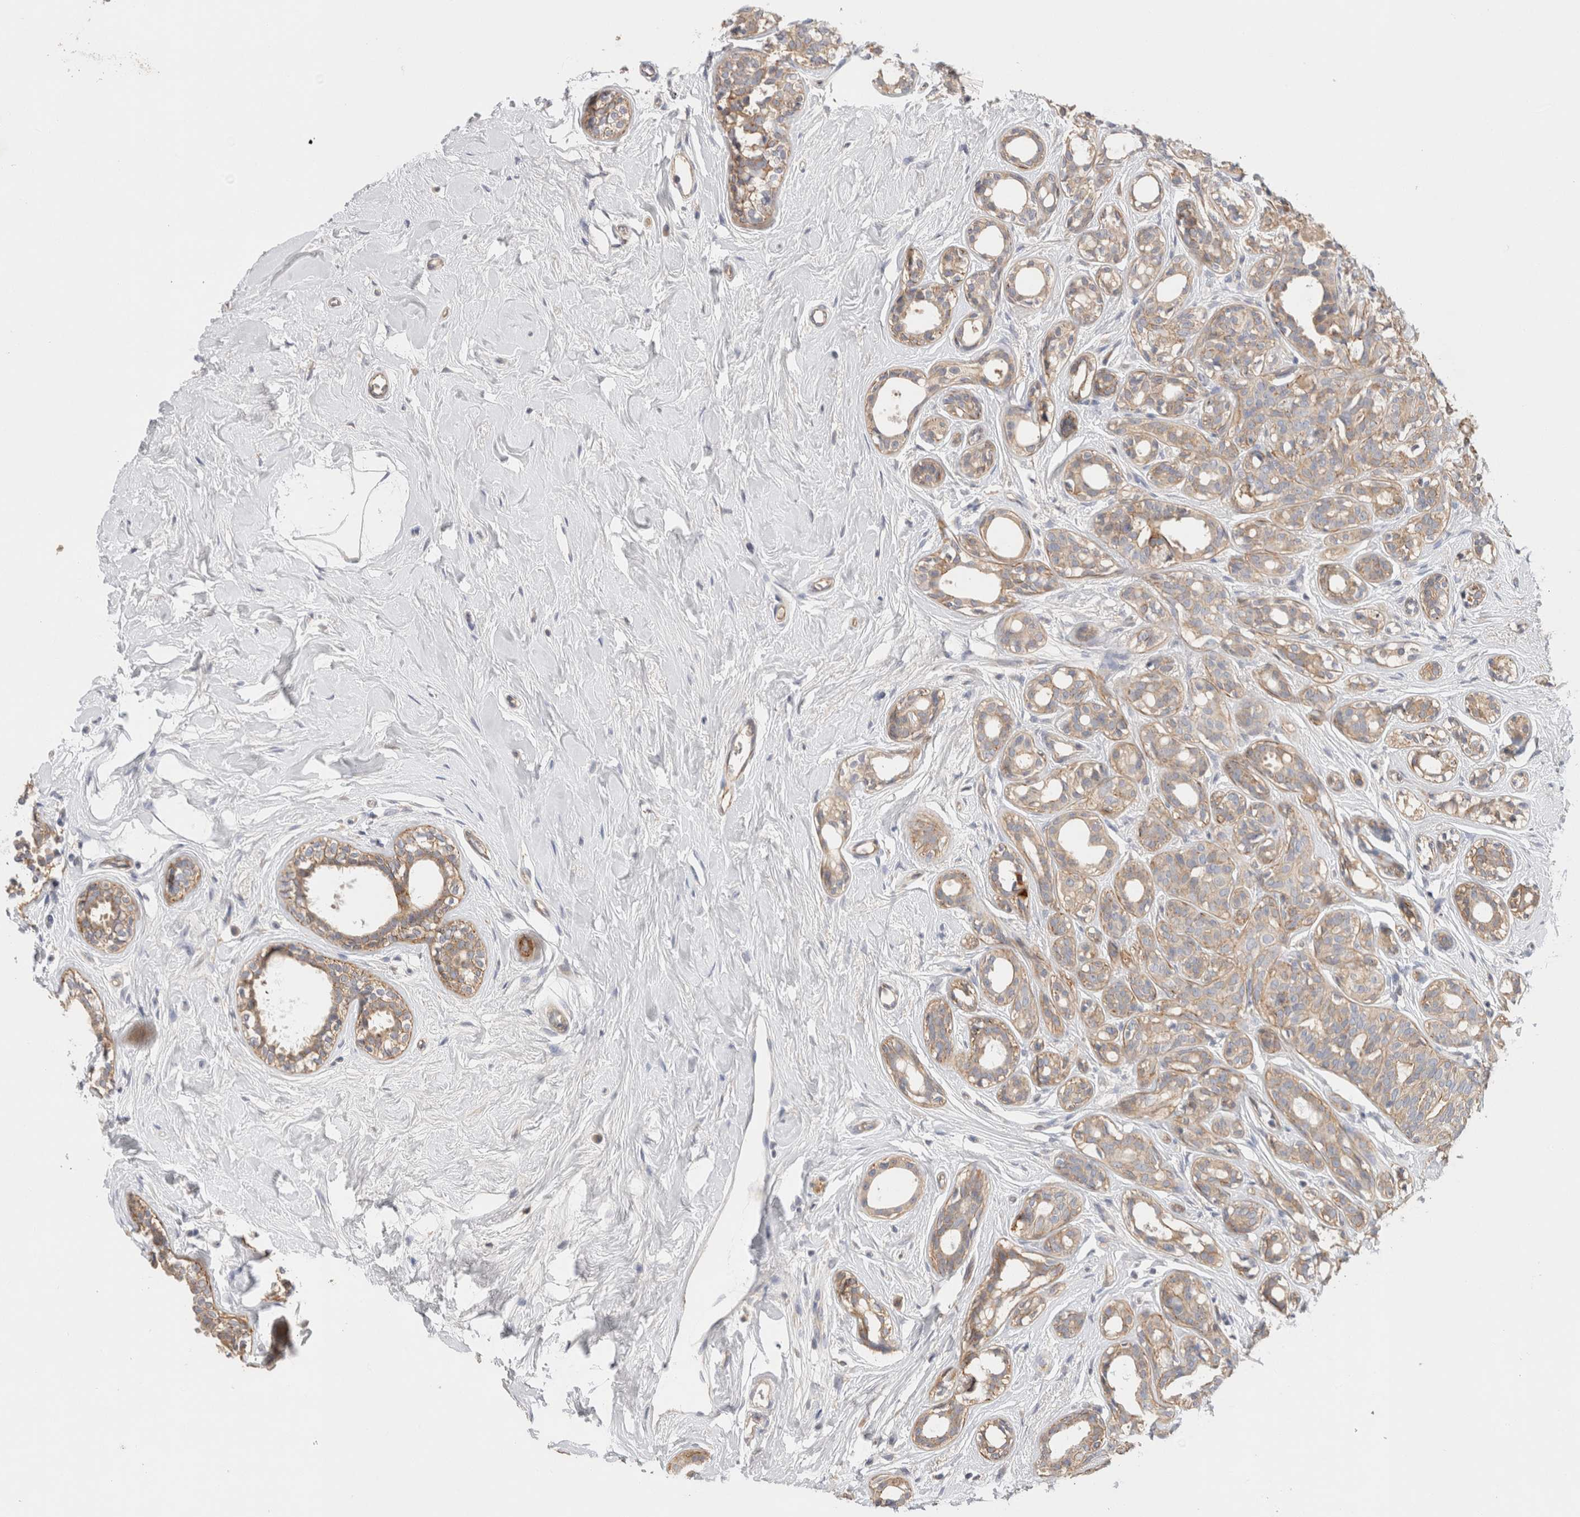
{"staining": {"intensity": "weak", "quantity": ">75%", "location": "cytoplasmic/membranous"}, "tissue": "breast cancer", "cell_type": "Tumor cells", "image_type": "cancer", "snomed": [{"axis": "morphology", "description": "Duct carcinoma"}, {"axis": "topography", "description": "Breast"}], "caption": "Brown immunohistochemical staining in human invasive ductal carcinoma (breast) demonstrates weak cytoplasmic/membranous expression in about >75% of tumor cells.", "gene": "SGK3", "patient": {"sex": "female", "age": 55}}